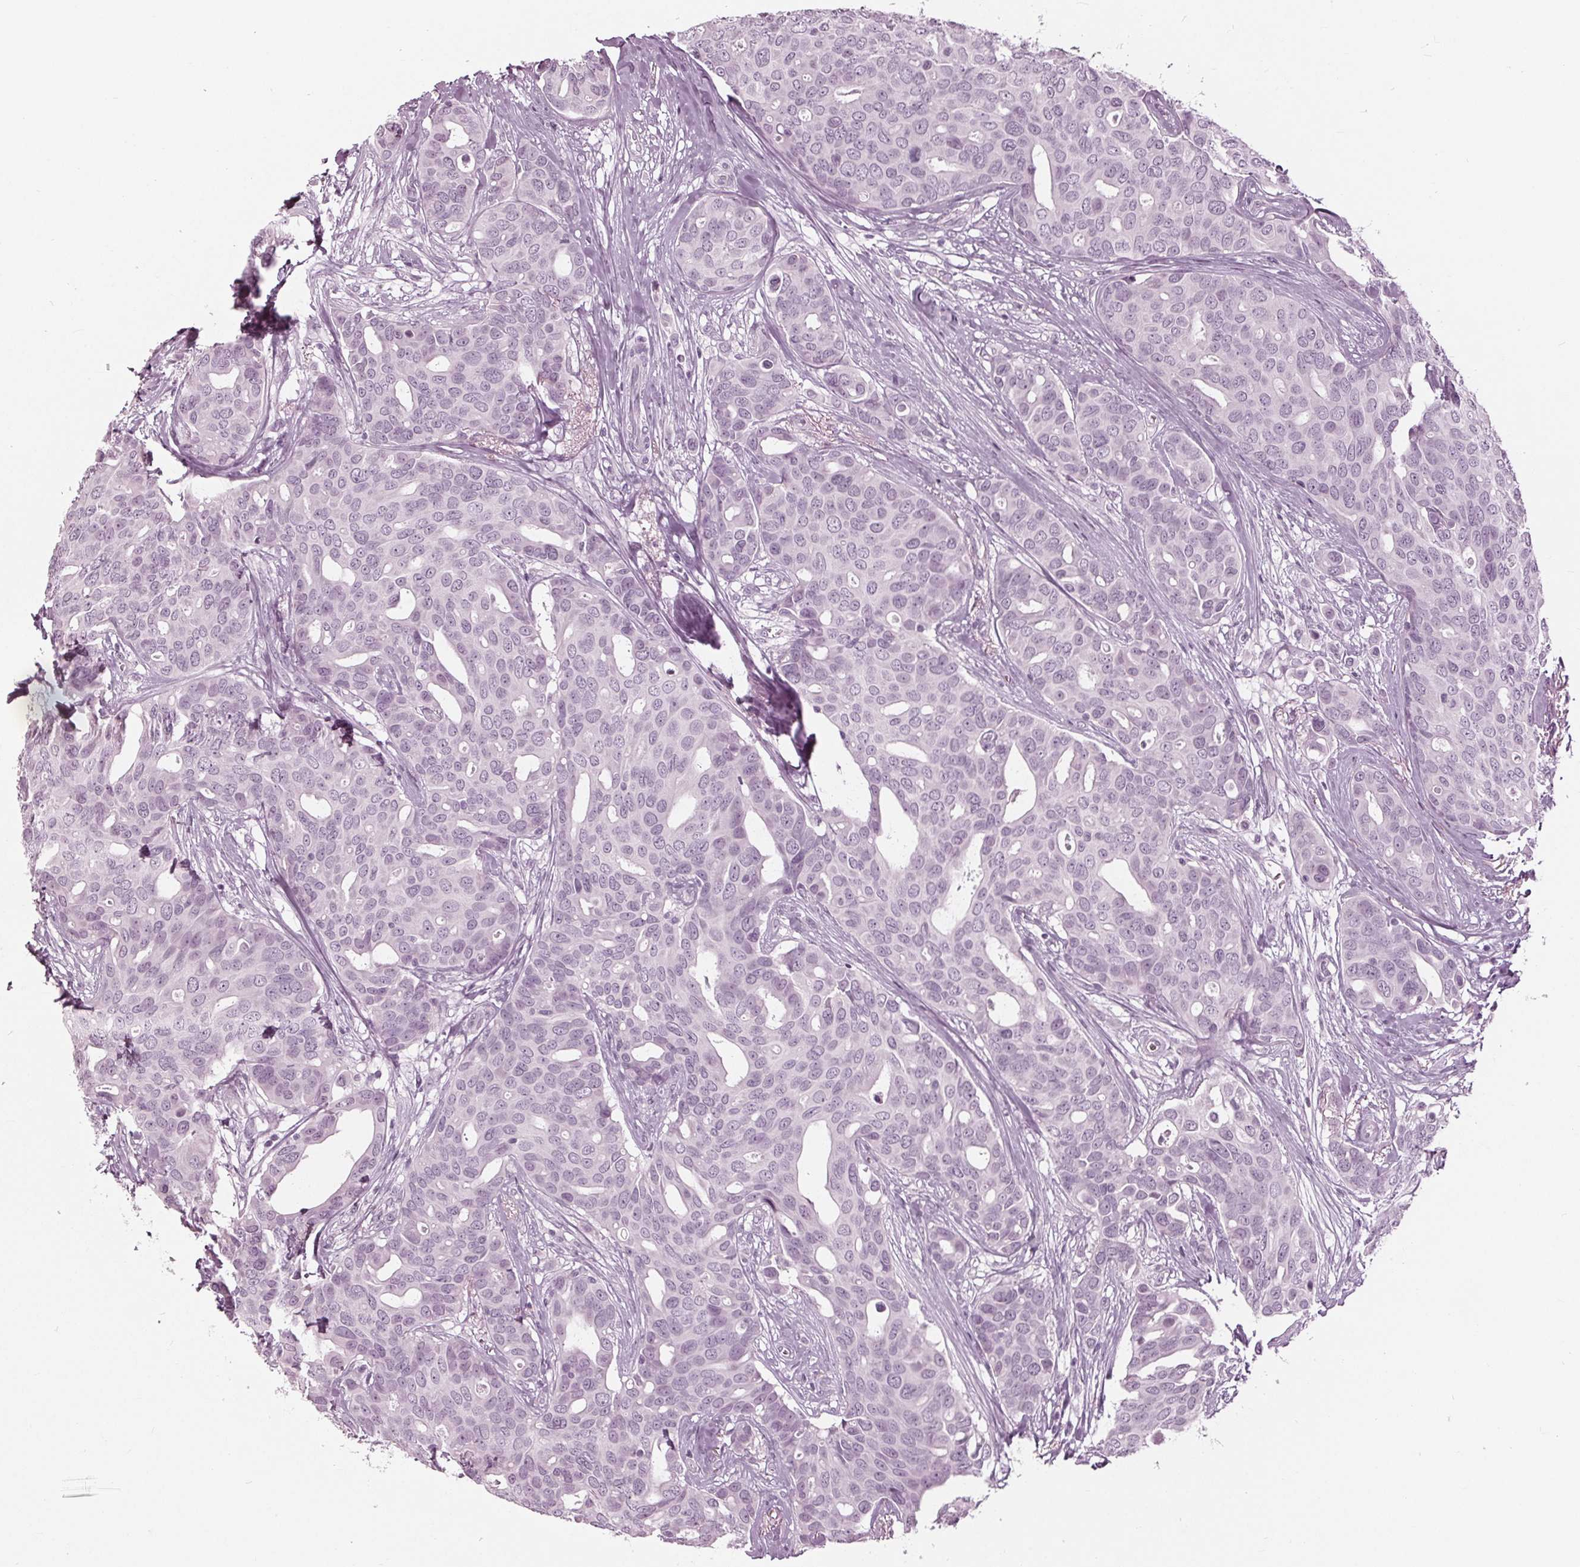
{"staining": {"intensity": "negative", "quantity": "none", "location": "none"}, "tissue": "breast cancer", "cell_type": "Tumor cells", "image_type": "cancer", "snomed": [{"axis": "morphology", "description": "Duct carcinoma"}, {"axis": "topography", "description": "Breast"}], "caption": "DAB (3,3'-diaminobenzidine) immunohistochemical staining of infiltrating ductal carcinoma (breast) reveals no significant positivity in tumor cells.", "gene": "KRT28", "patient": {"sex": "female", "age": 54}}